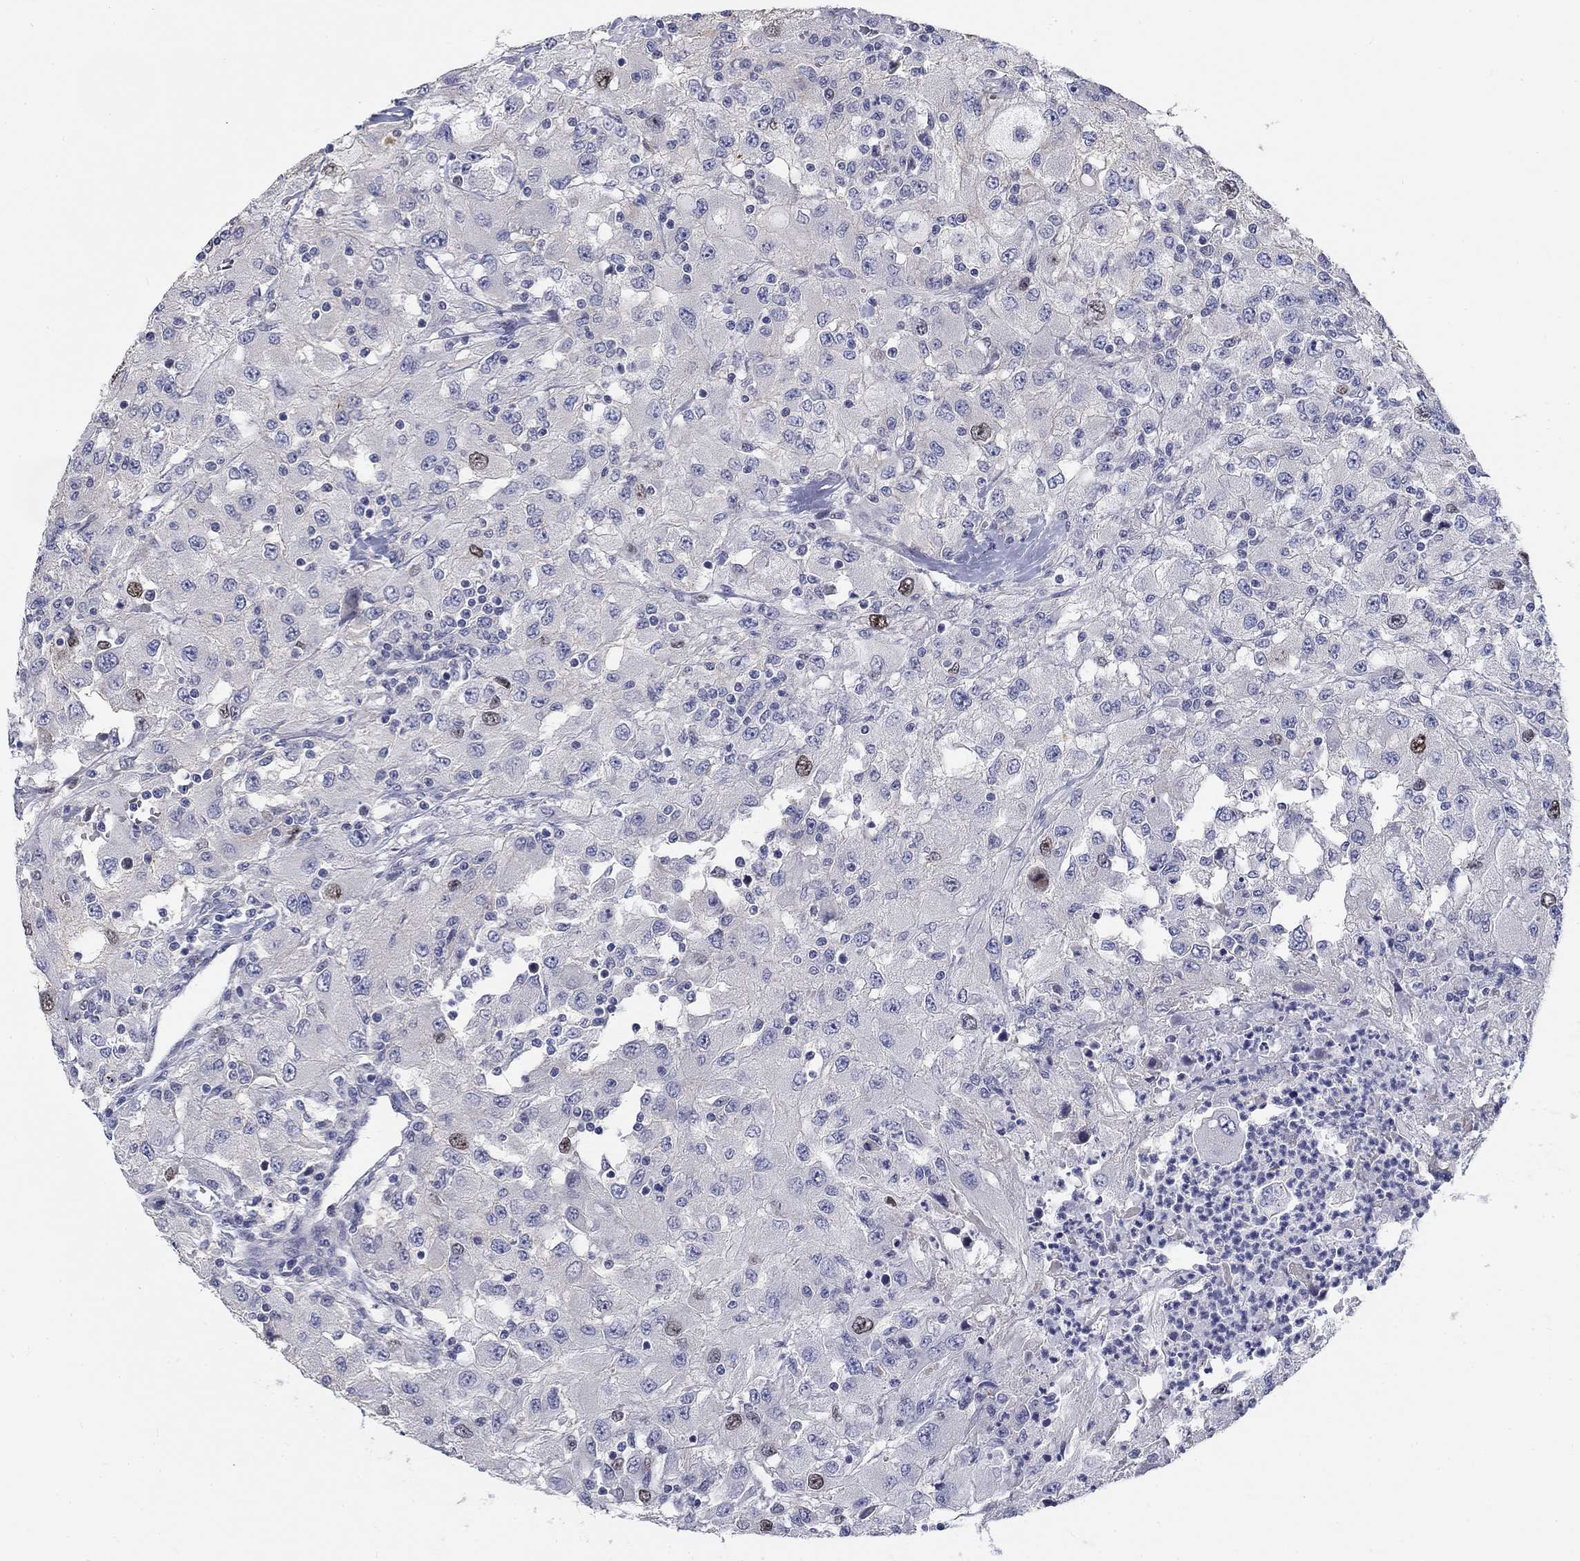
{"staining": {"intensity": "moderate", "quantity": "<25%", "location": "nuclear"}, "tissue": "renal cancer", "cell_type": "Tumor cells", "image_type": "cancer", "snomed": [{"axis": "morphology", "description": "Adenocarcinoma, NOS"}, {"axis": "topography", "description": "Kidney"}], "caption": "Immunohistochemical staining of renal cancer (adenocarcinoma) exhibits low levels of moderate nuclear staining in approximately <25% of tumor cells. (Stains: DAB (3,3'-diaminobenzidine) in brown, nuclei in blue, Microscopy: brightfield microscopy at high magnification).", "gene": "PRC1", "patient": {"sex": "female", "age": 67}}